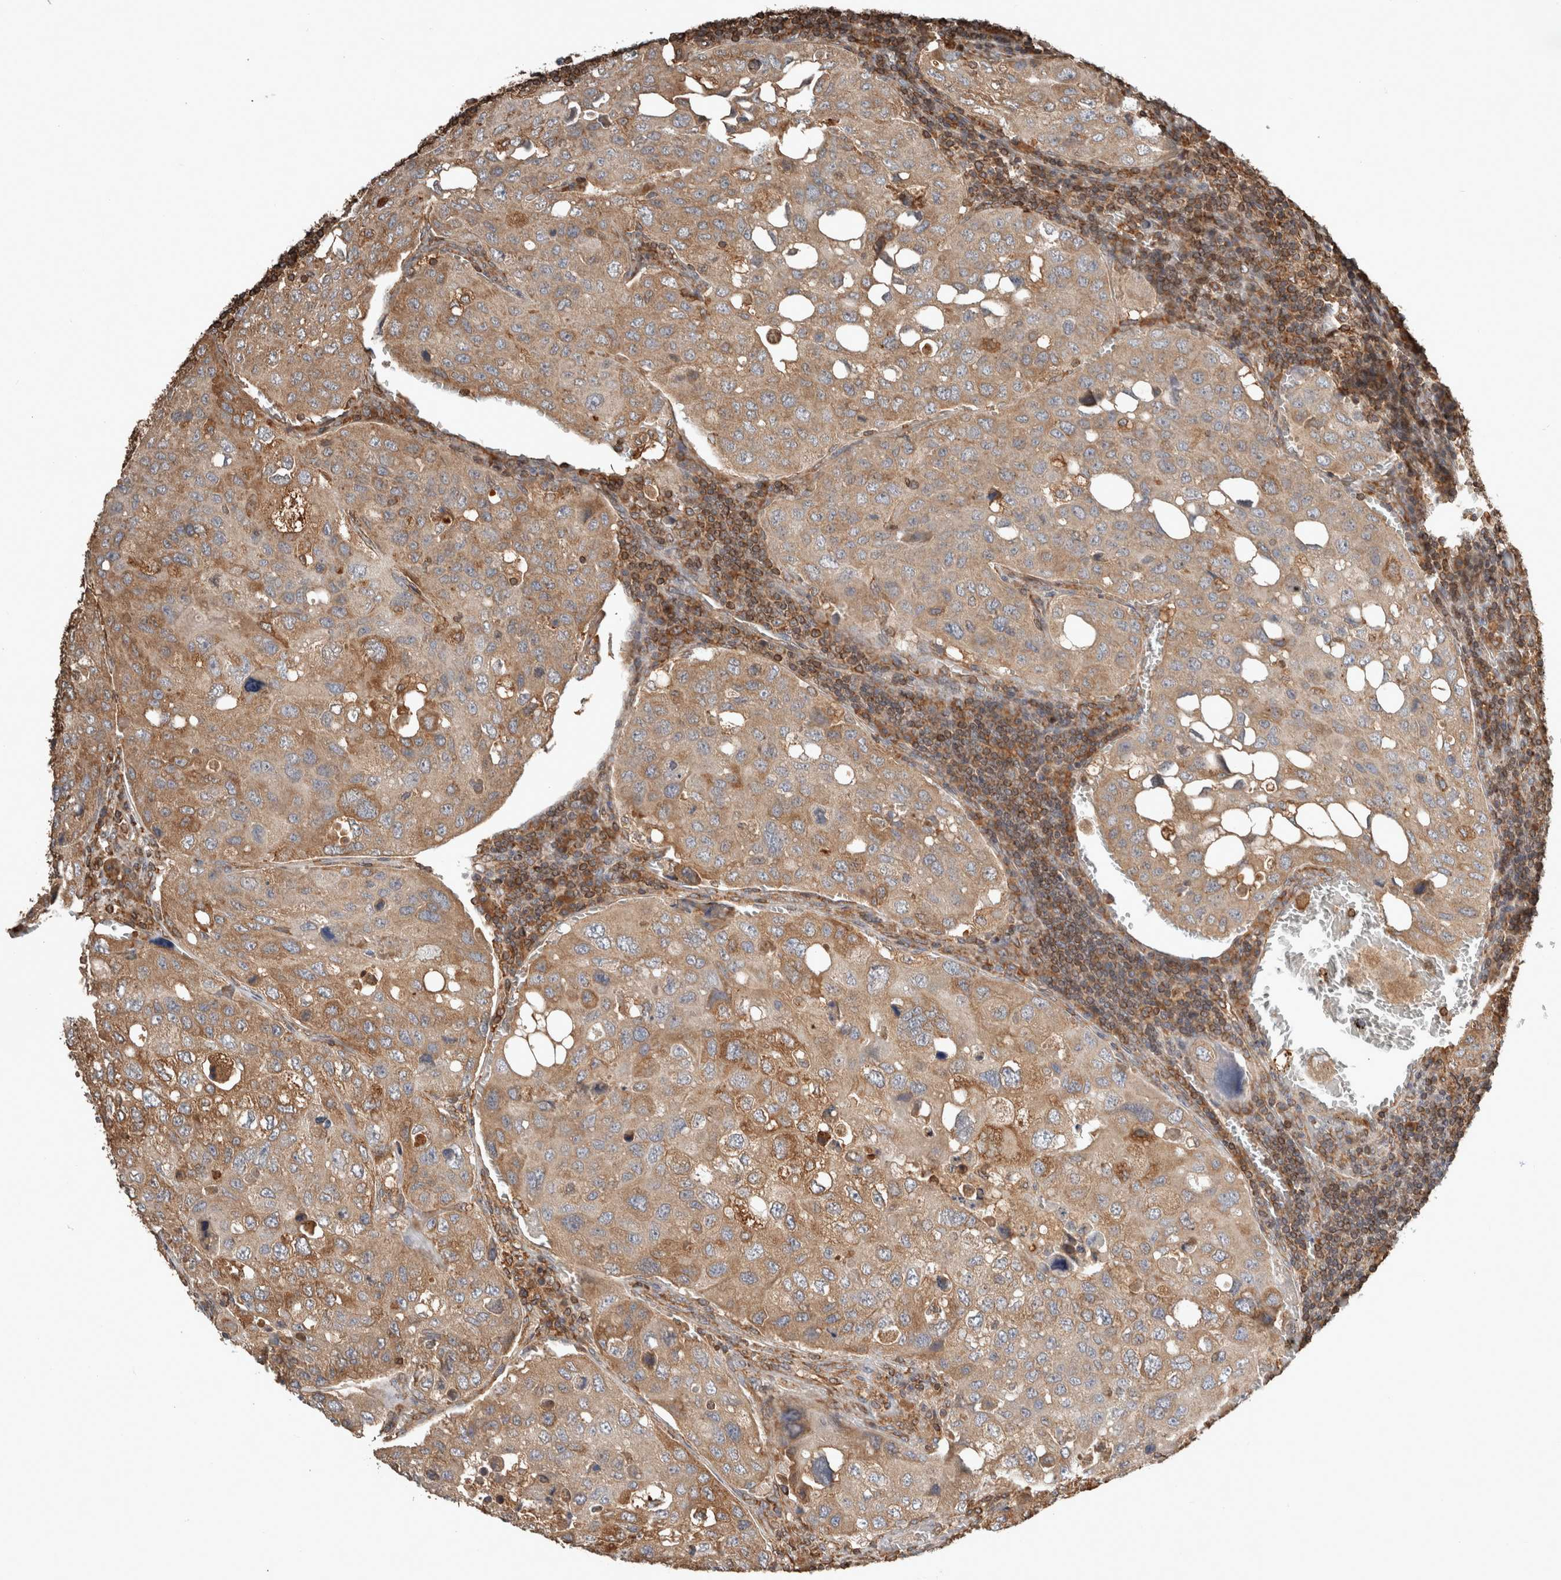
{"staining": {"intensity": "moderate", "quantity": ">75%", "location": "cytoplasmic/membranous"}, "tissue": "urothelial cancer", "cell_type": "Tumor cells", "image_type": "cancer", "snomed": [{"axis": "morphology", "description": "Urothelial carcinoma, High grade"}, {"axis": "topography", "description": "Lymph node"}, {"axis": "topography", "description": "Urinary bladder"}], "caption": "A medium amount of moderate cytoplasmic/membranous expression is seen in approximately >75% of tumor cells in urothelial cancer tissue.", "gene": "ERAP2", "patient": {"sex": "male", "age": 51}}